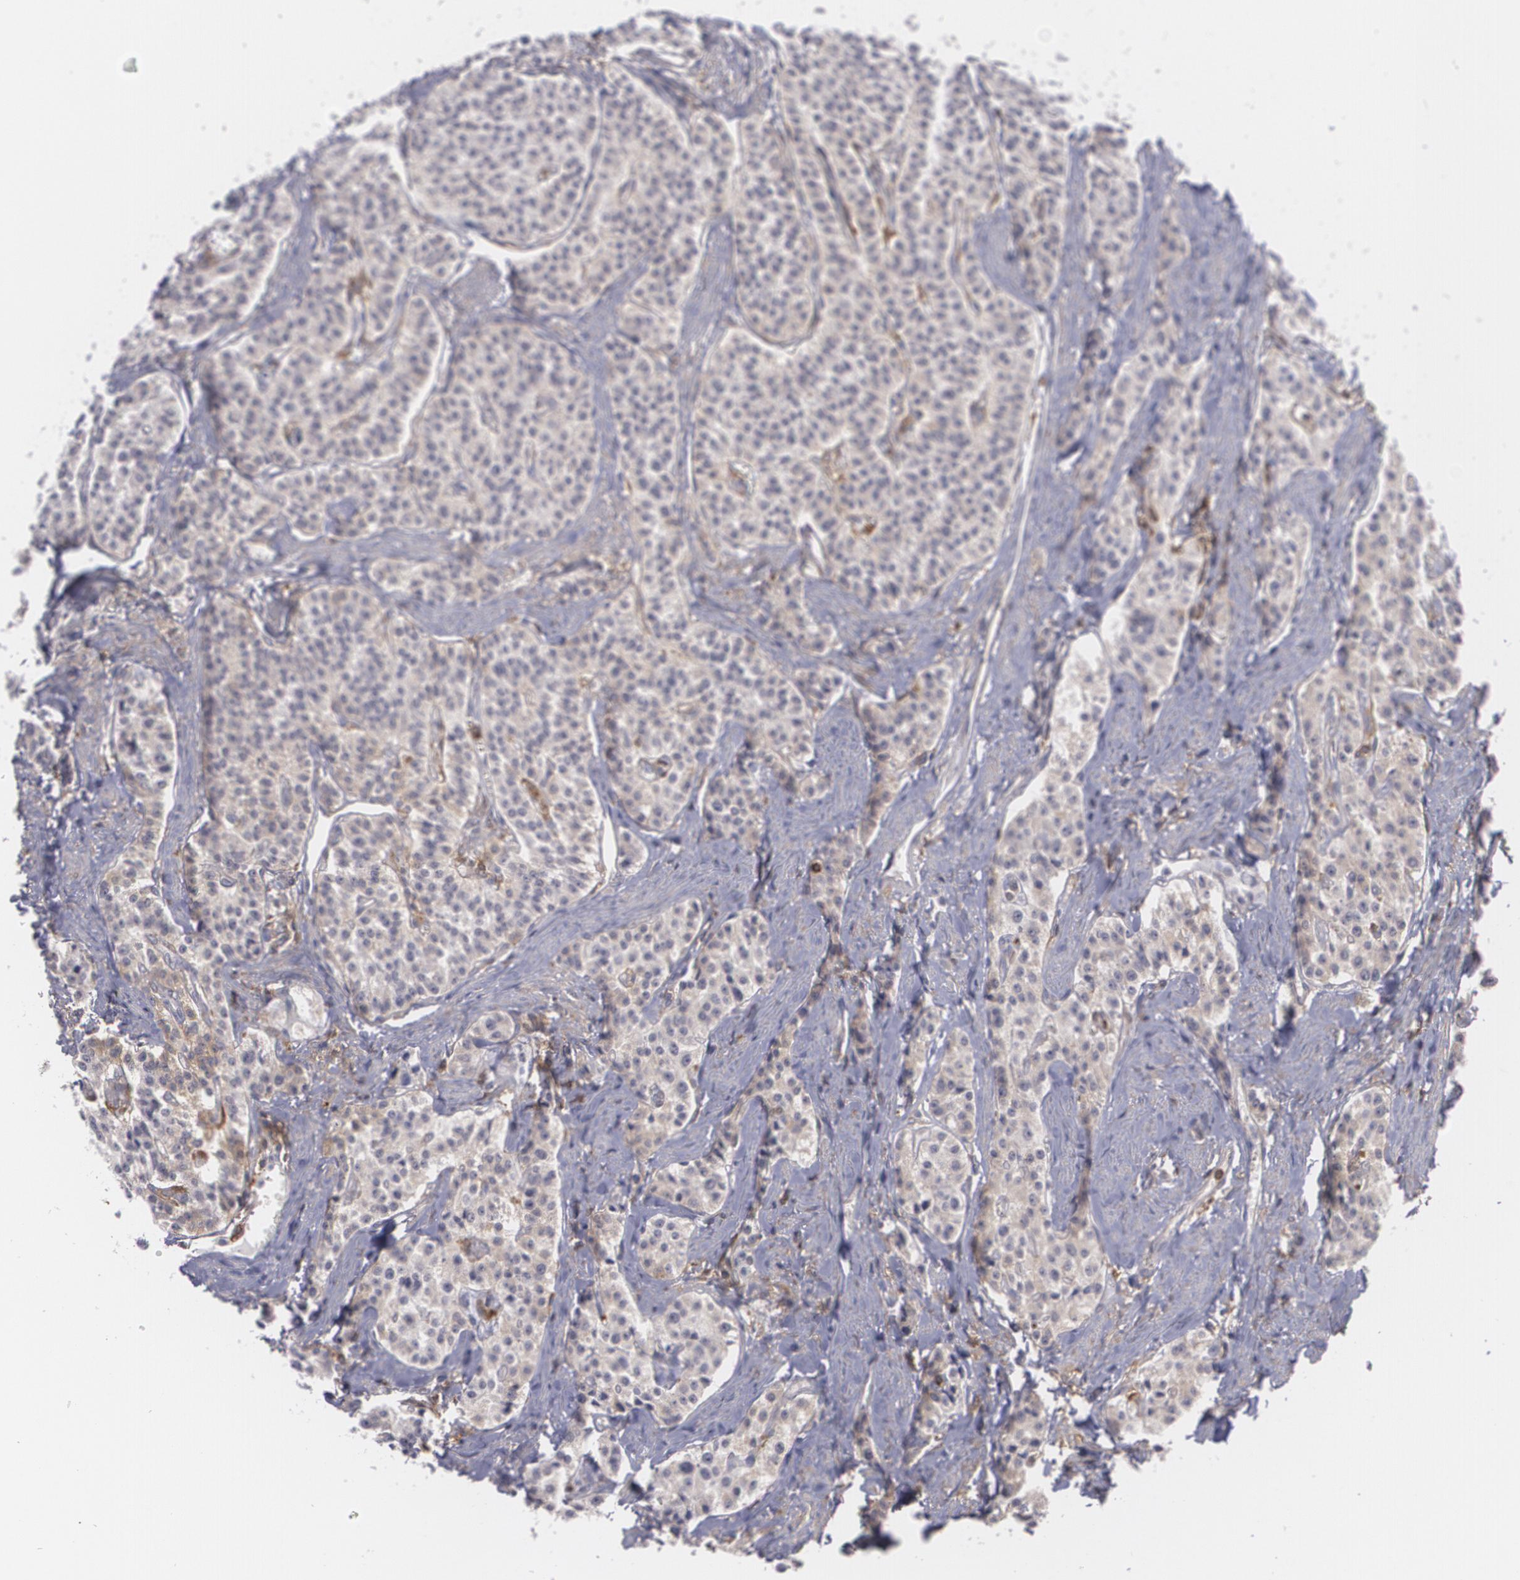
{"staining": {"intensity": "weak", "quantity": ">75%", "location": "cytoplasmic/membranous"}, "tissue": "carcinoid", "cell_type": "Tumor cells", "image_type": "cancer", "snomed": [{"axis": "morphology", "description": "Carcinoid, malignant, NOS"}, {"axis": "topography", "description": "Stomach"}], "caption": "DAB immunohistochemical staining of human malignant carcinoid demonstrates weak cytoplasmic/membranous protein staining in approximately >75% of tumor cells. The protein of interest is shown in brown color, while the nuclei are stained blue.", "gene": "BIN1", "patient": {"sex": "female", "age": 76}}